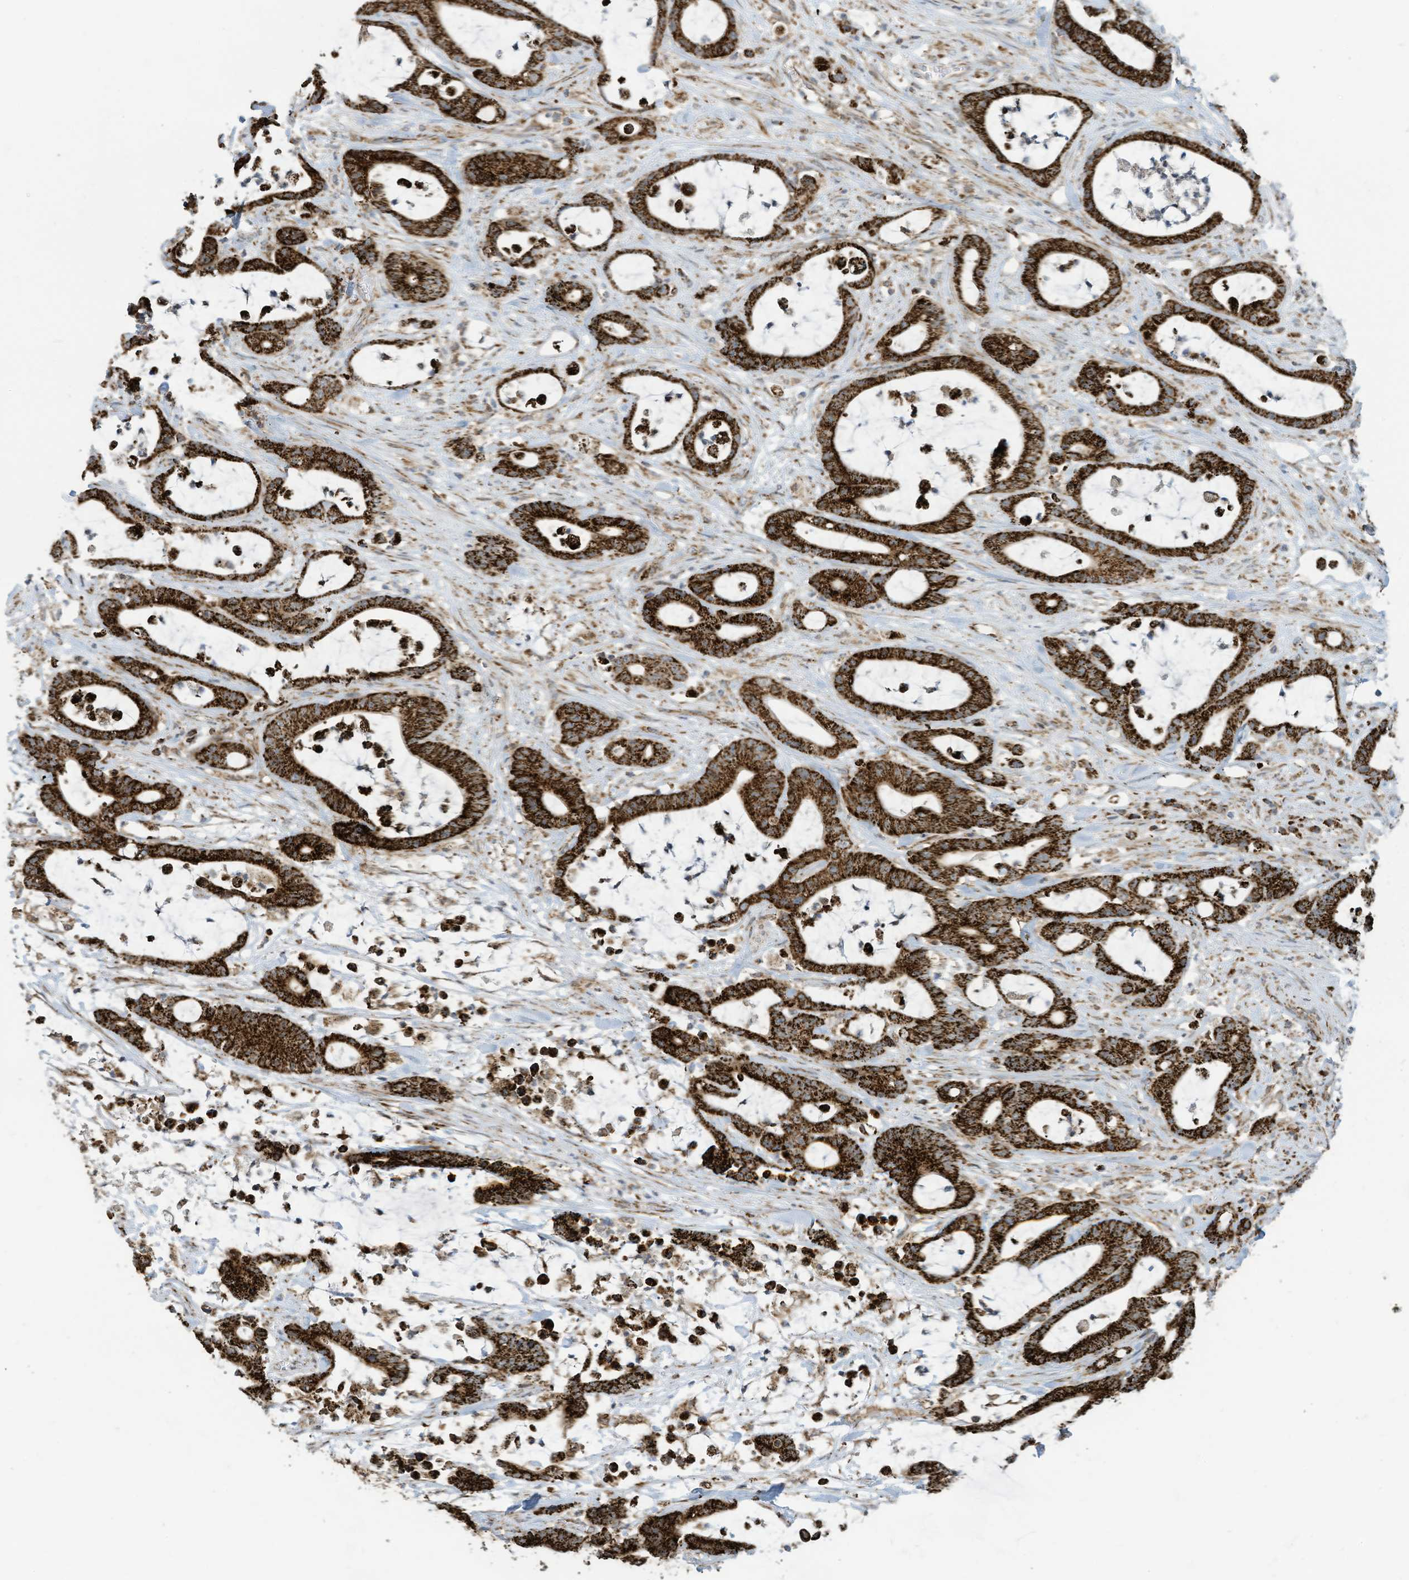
{"staining": {"intensity": "strong", "quantity": ">75%", "location": "cytoplasmic/membranous"}, "tissue": "colorectal cancer", "cell_type": "Tumor cells", "image_type": "cancer", "snomed": [{"axis": "morphology", "description": "Adenocarcinoma, NOS"}, {"axis": "topography", "description": "Colon"}], "caption": "High-magnification brightfield microscopy of colorectal cancer stained with DAB (brown) and counterstained with hematoxylin (blue). tumor cells exhibit strong cytoplasmic/membranous staining is present in about>75% of cells. Immunohistochemistry stains the protein in brown and the nuclei are stained blue.", "gene": "COX10", "patient": {"sex": "female", "age": 84}}